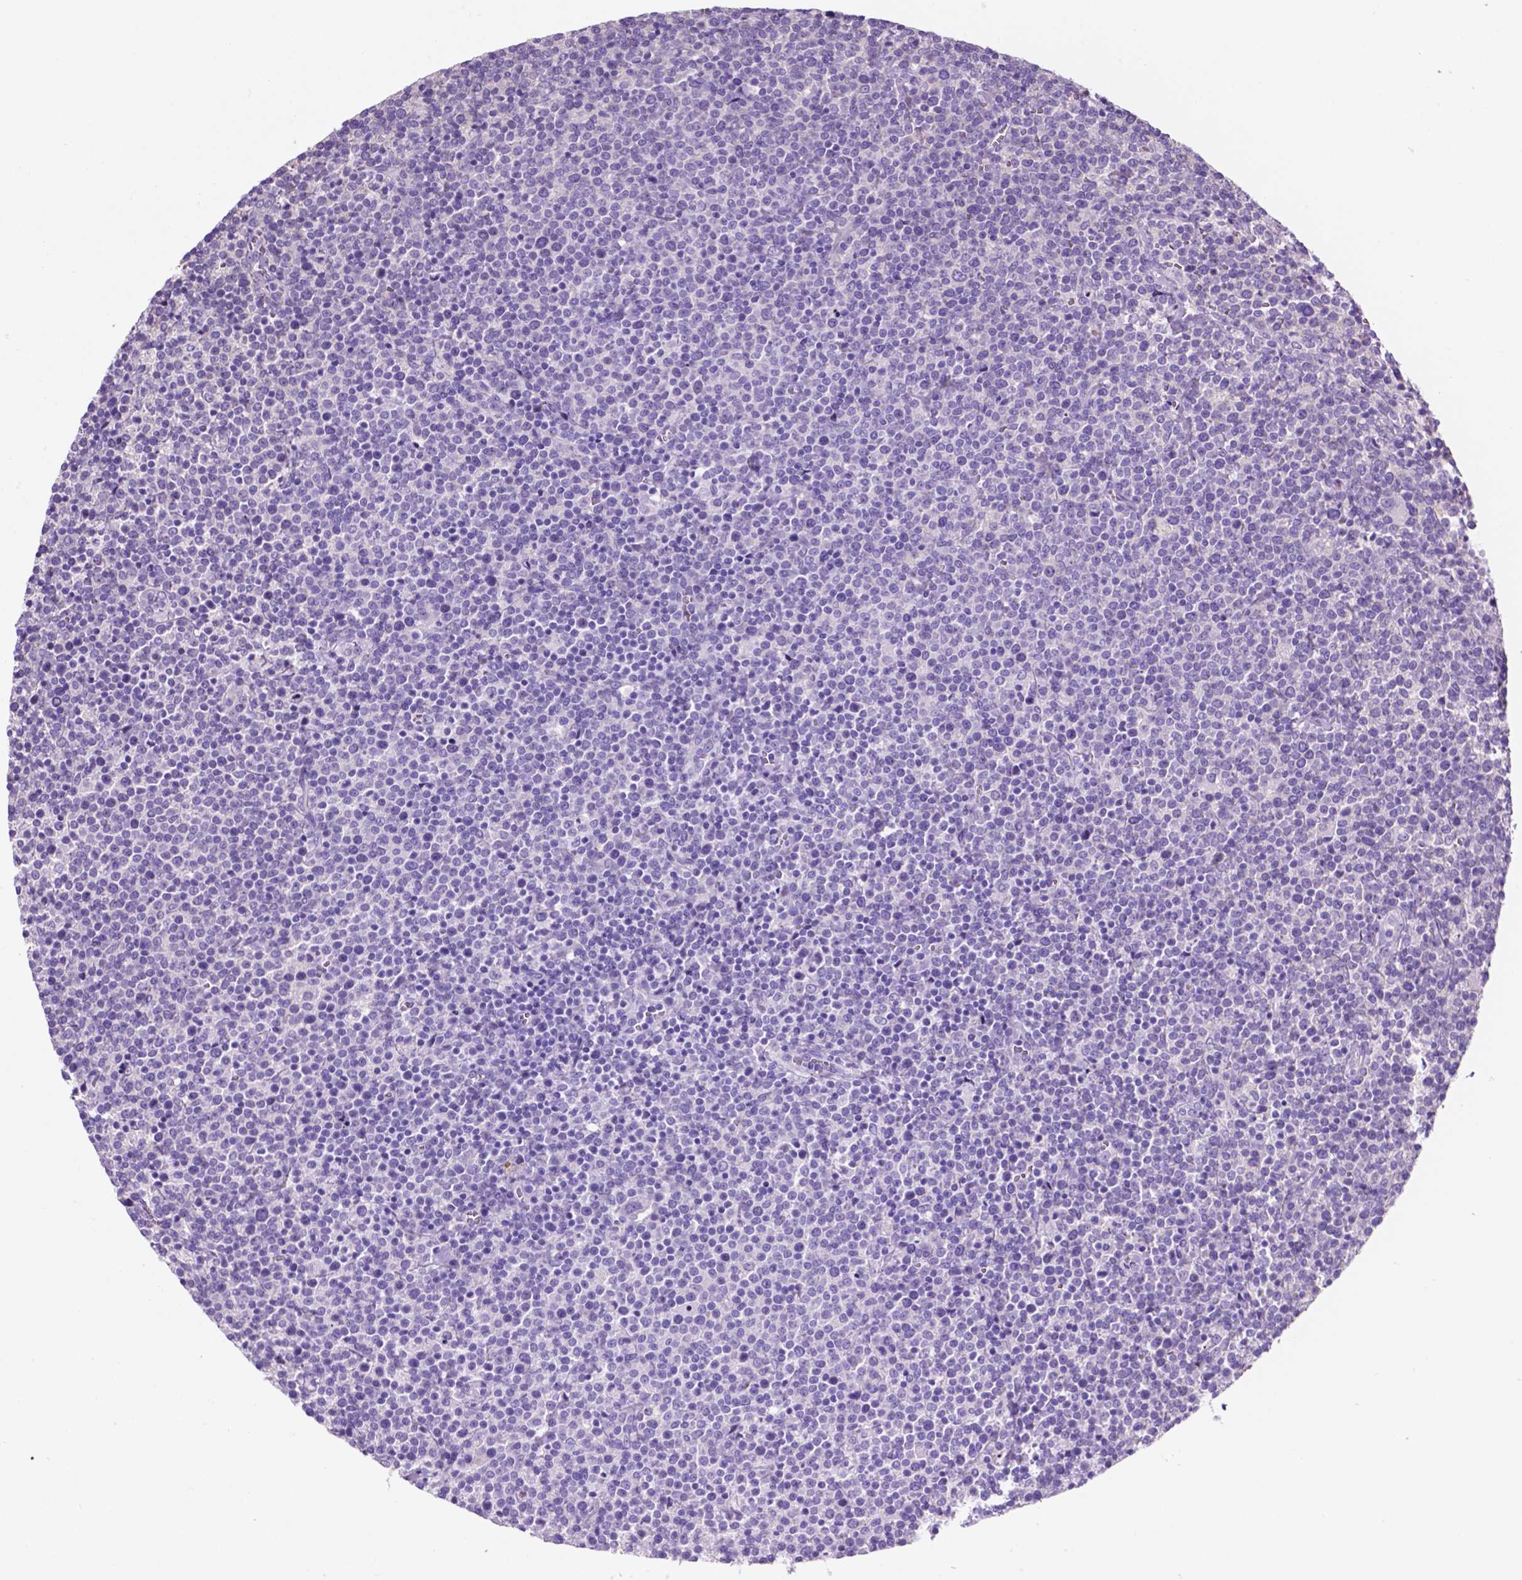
{"staining": {"intensity": "negative", "quantity": "none", "location": "none"}, "tissue": "lymphoma", "cell_type": "Tumor cells", "image_type": "cancer", "snomed": [{"axis": "morphology", "description": "Malignant lymphoma, non-Hodgkin's type, High grade"}, {"axis": "topography", "description": "Lymph node"}], "caption": "A high-resolution histopathology image shows immunohistochemistry (IHC) staining of lymphoma, which demonstrates no significant expression in tumor cells. (Brightfield microscopy of DAB immunohistochemistry (IHC) at high magnification).", "gene": "SPDYA", "patient": {"sex": "male", "age": 61}}